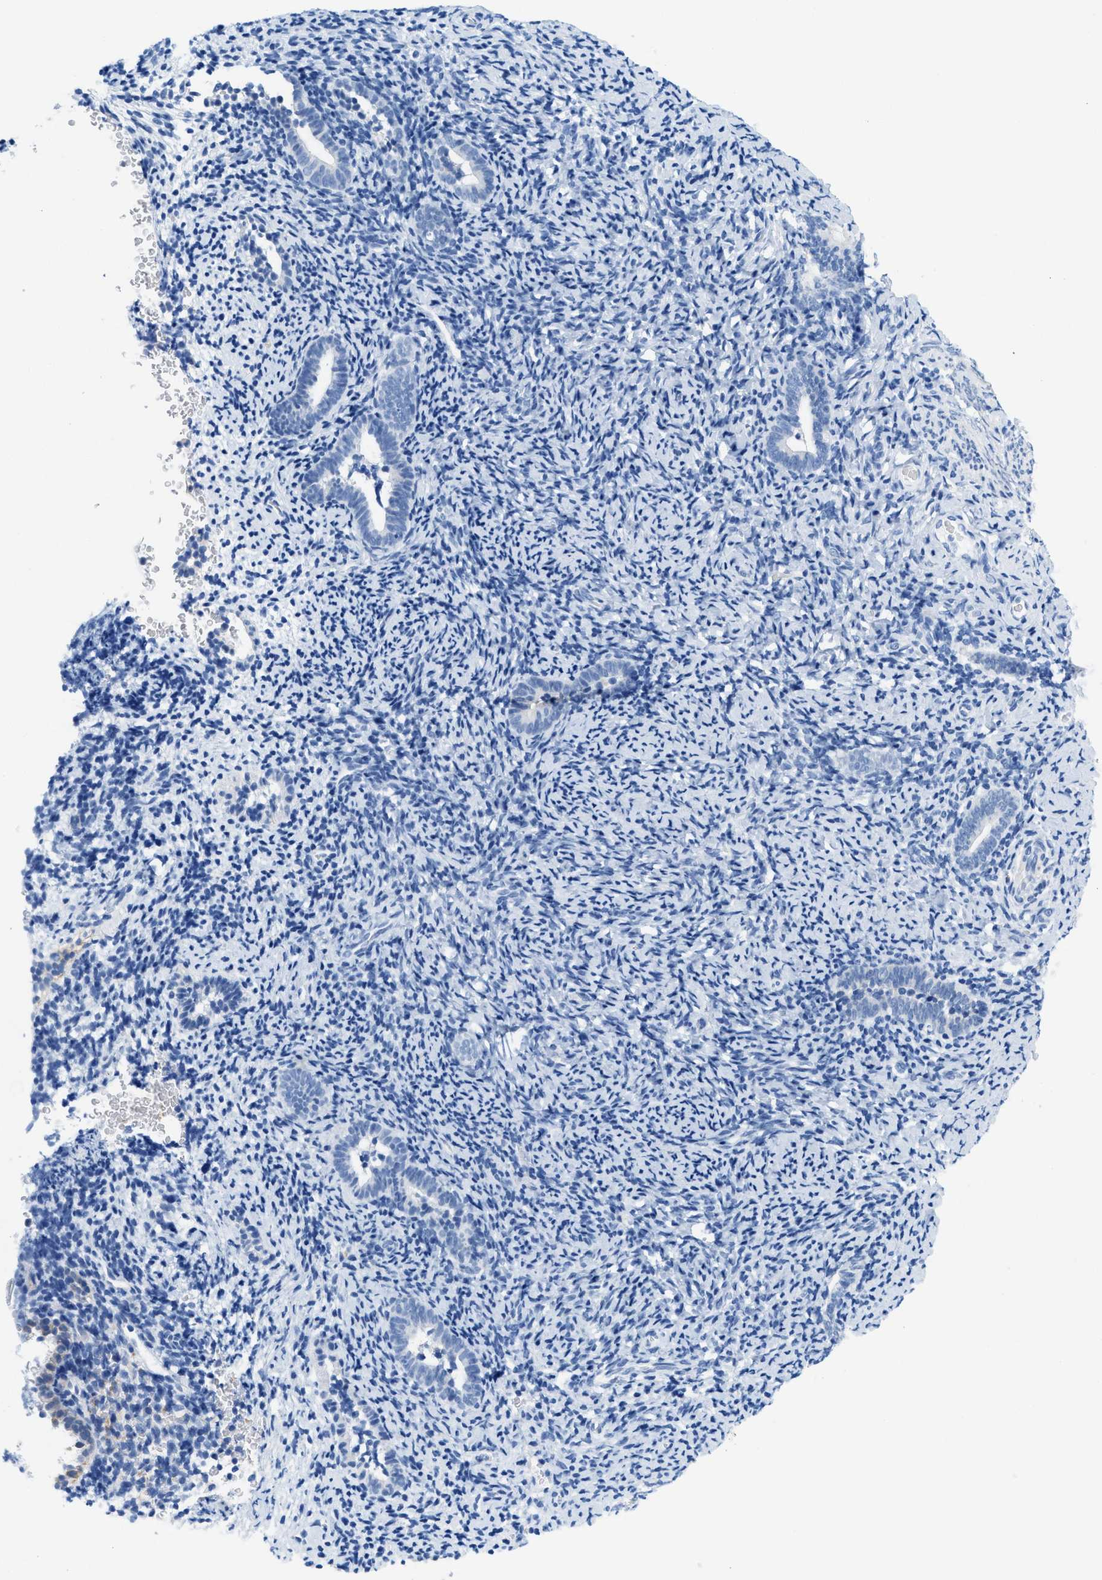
{"staining": {"intensity": "negative", "quantity": "none", "location": "none"}, "tissue": "endometrium", "cell_type": "Cells in endometrial stroma", "image_type": "normal", "snomed": [{"axis": "morphology", "description": "Normal tissue, NOS"}, {"axis": "topography", "description": "Endometrium"}], "caption": "IHC photomicrograph of benign endometrium stained for a protein (brown), which shows no expression in cells in endometrial stroma.", "gene": "BPGM", "patient": {"sex": "female", "age": 51}}